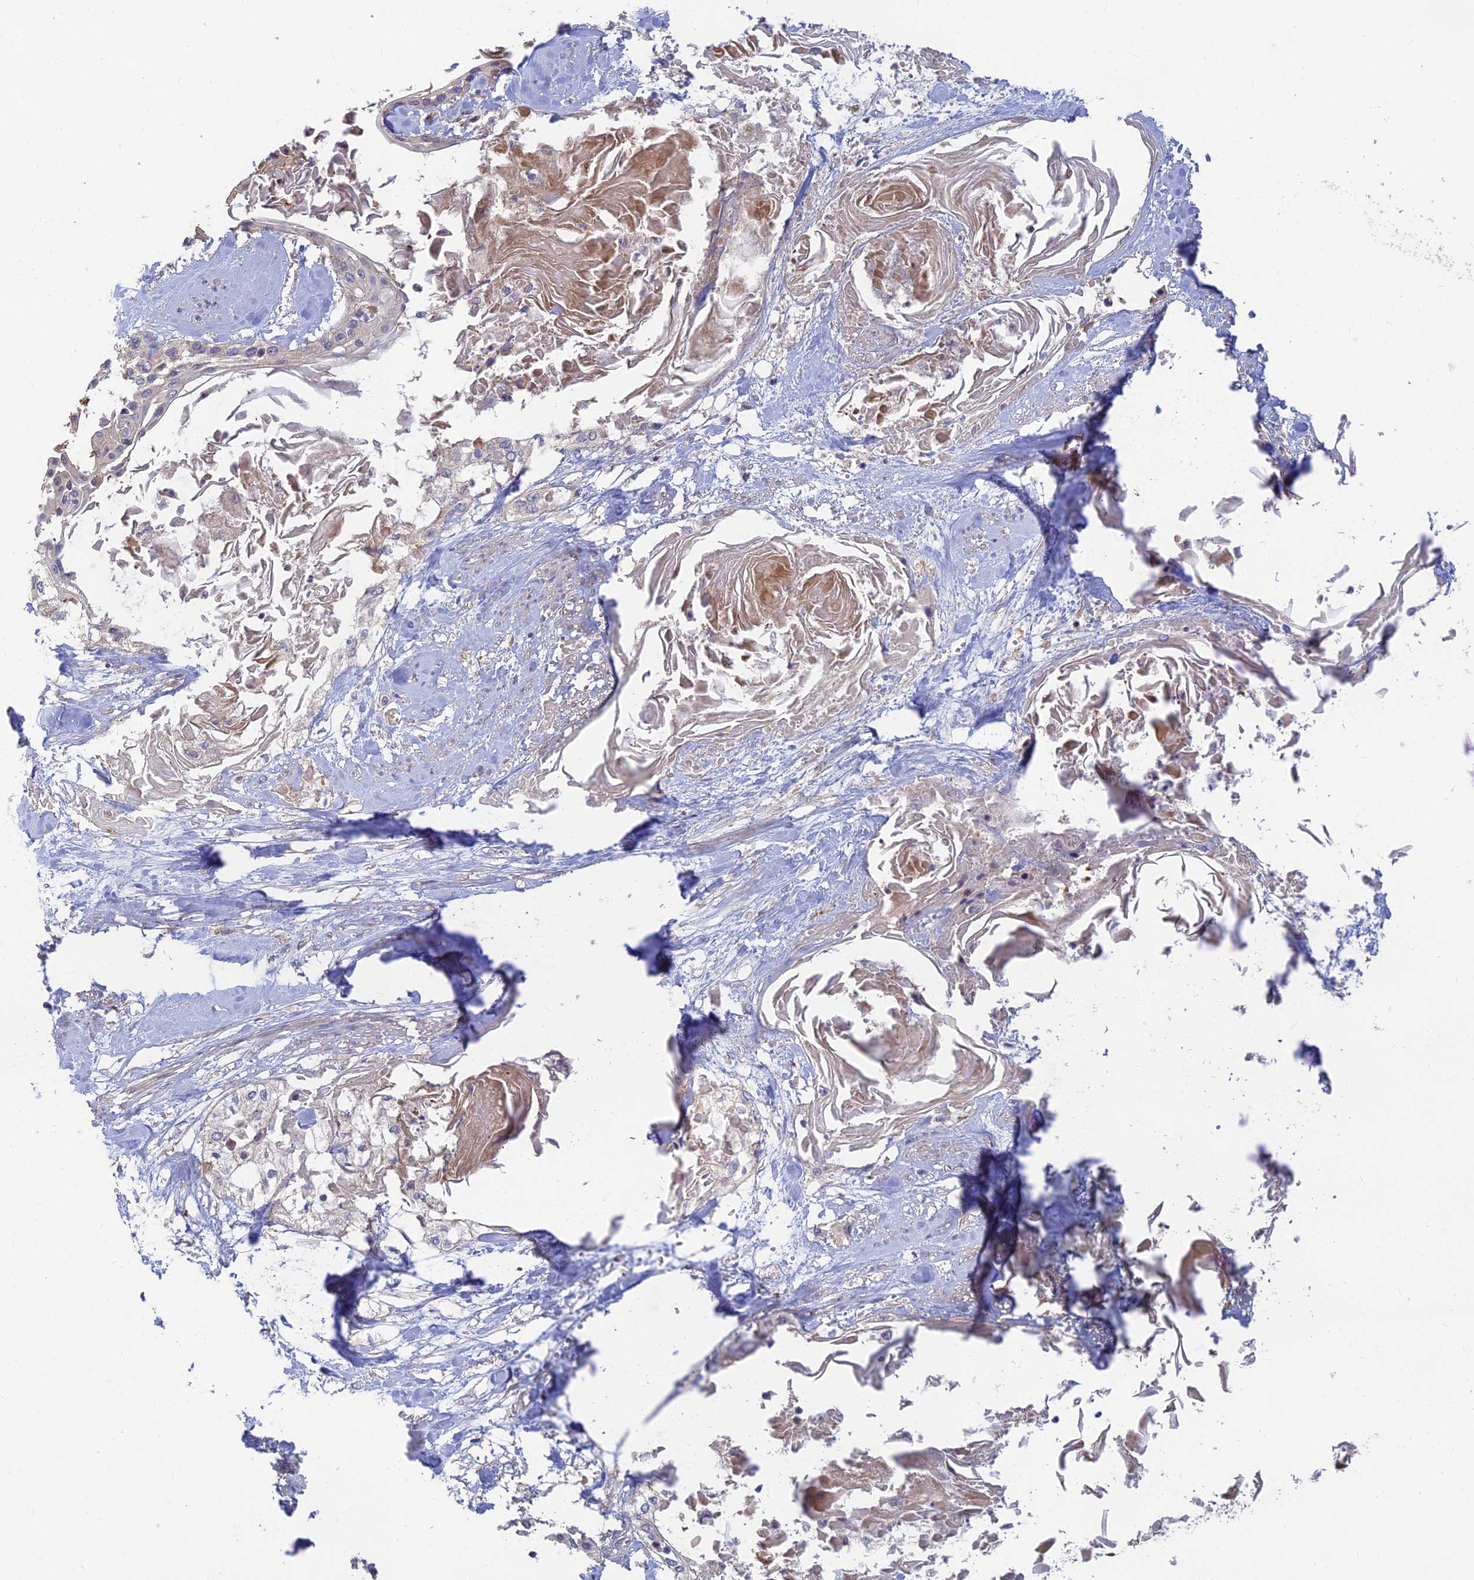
{"staining": {"intensity": "negative", "quantity": "none", "location": "none"}, "tissue": "cervical cancer", "cell_type": "Tumor cells", "image_type": "cancer", "snomed": [{"axis": "morphology", "description": "Squamous cell carcinoma, NOS"}, {"axis": "topography", "description": "Cervix"}], "caption": "High magnification brightfield microscopy of cervical cancer stained with DAB (3,3'-diaminobenzidine) (brown) and counterstained with hematoxylin (blue): tumor cells show no significant staining. Nuclei are stained in blue.", "gene": "FAM151B", "patient": {"sex": "female", "age": 57}}